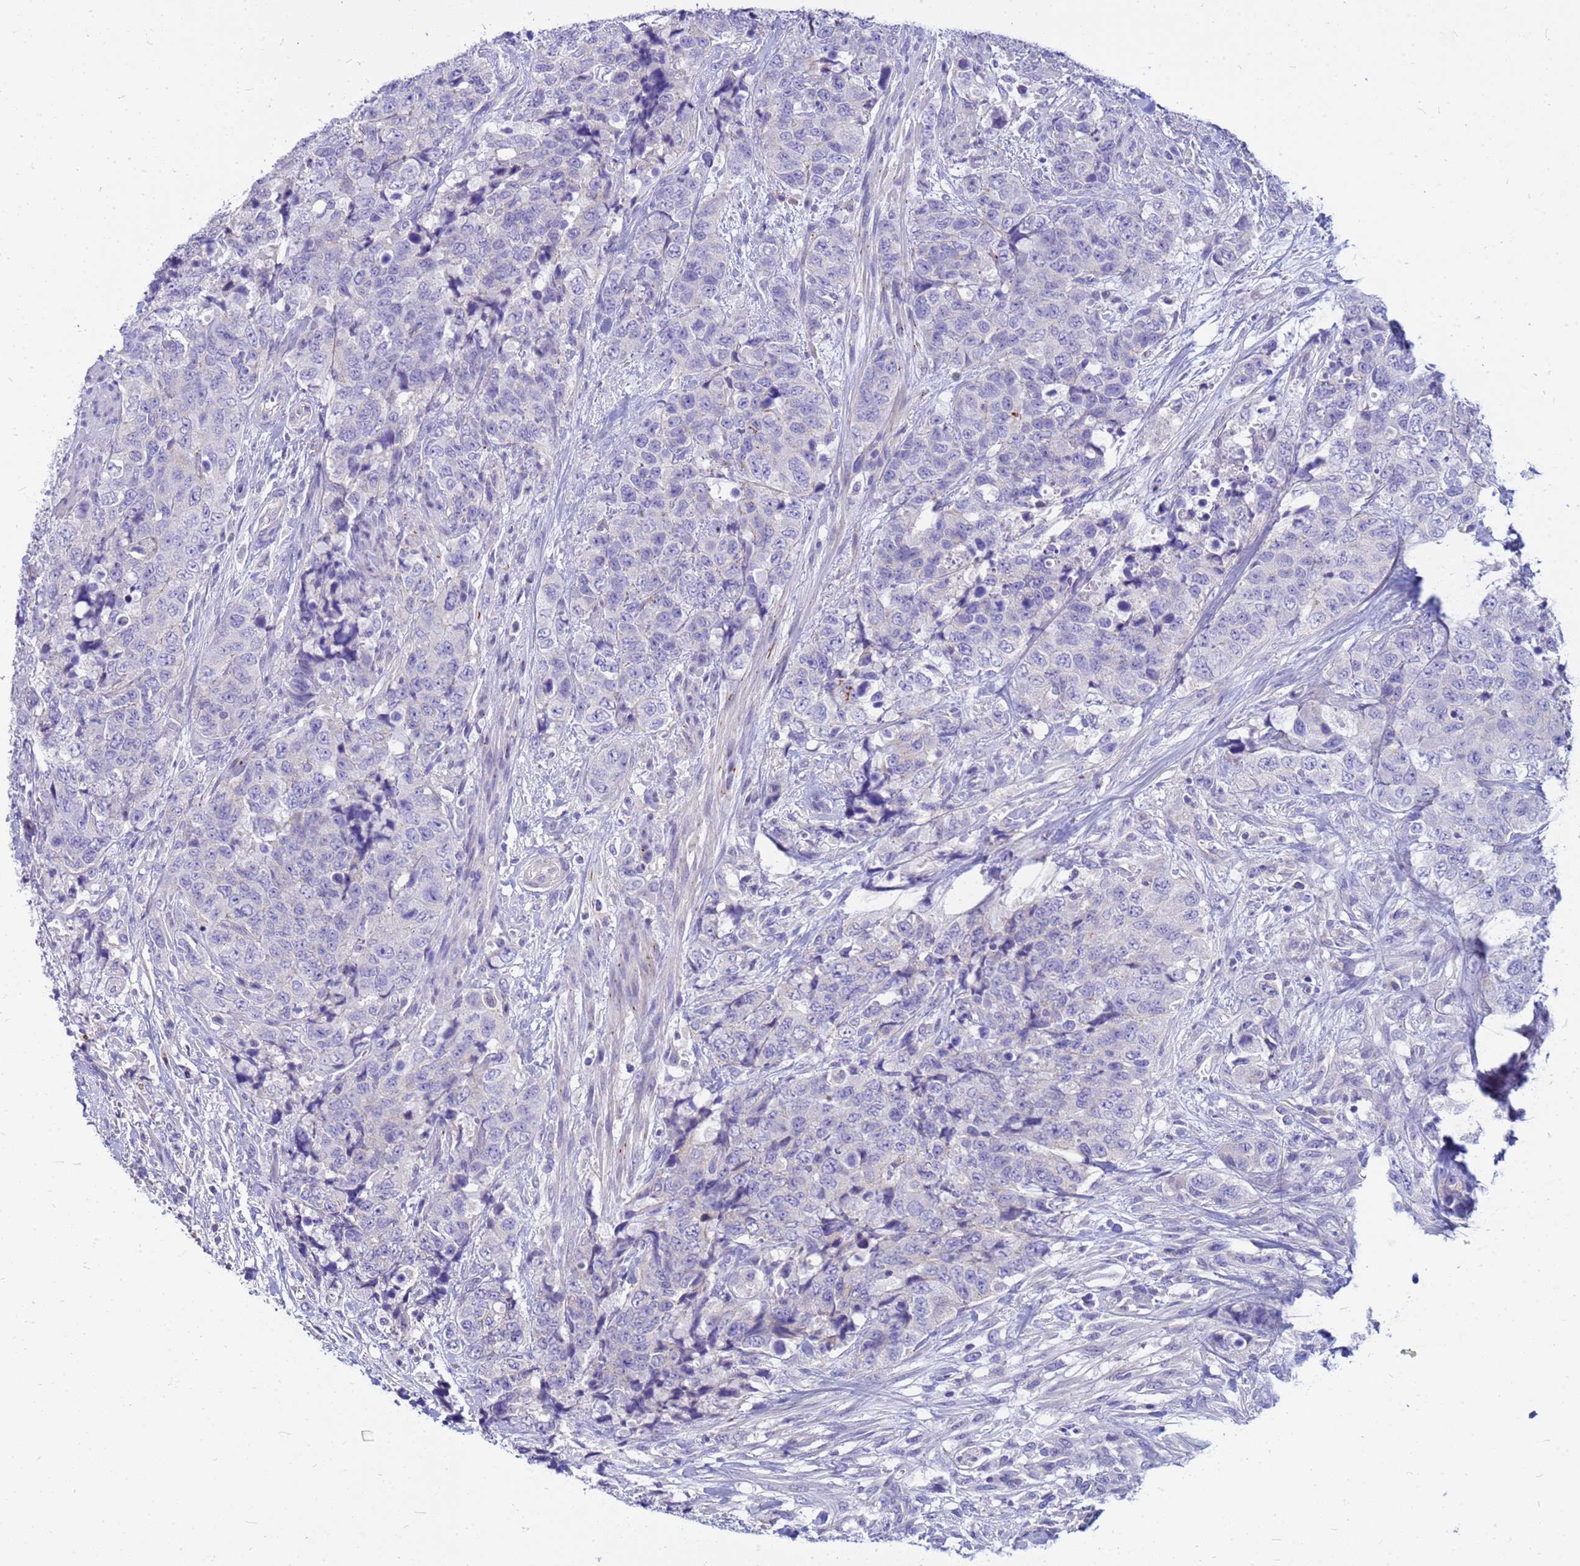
{"staining": {"intensity": "negative", "quantity": "none", "location": "none"}, "tissue": "urothelial cancer", "cell_type": "Tumor cells", "image_type": "cancer", "snomed": [{"axis": "morphology", "description": "Urothelial carcinoma, High grade"}, {"axis": "topography", "description": "Urinary bladder"}], "caption": "DAB immunohistochemical staining of urothelial cancer demonstrates no significant positivity in tumor cells. Nuclei are stained in blue.", "gene": "DPRX", "patient": {"sex": "female", "age": 78}}